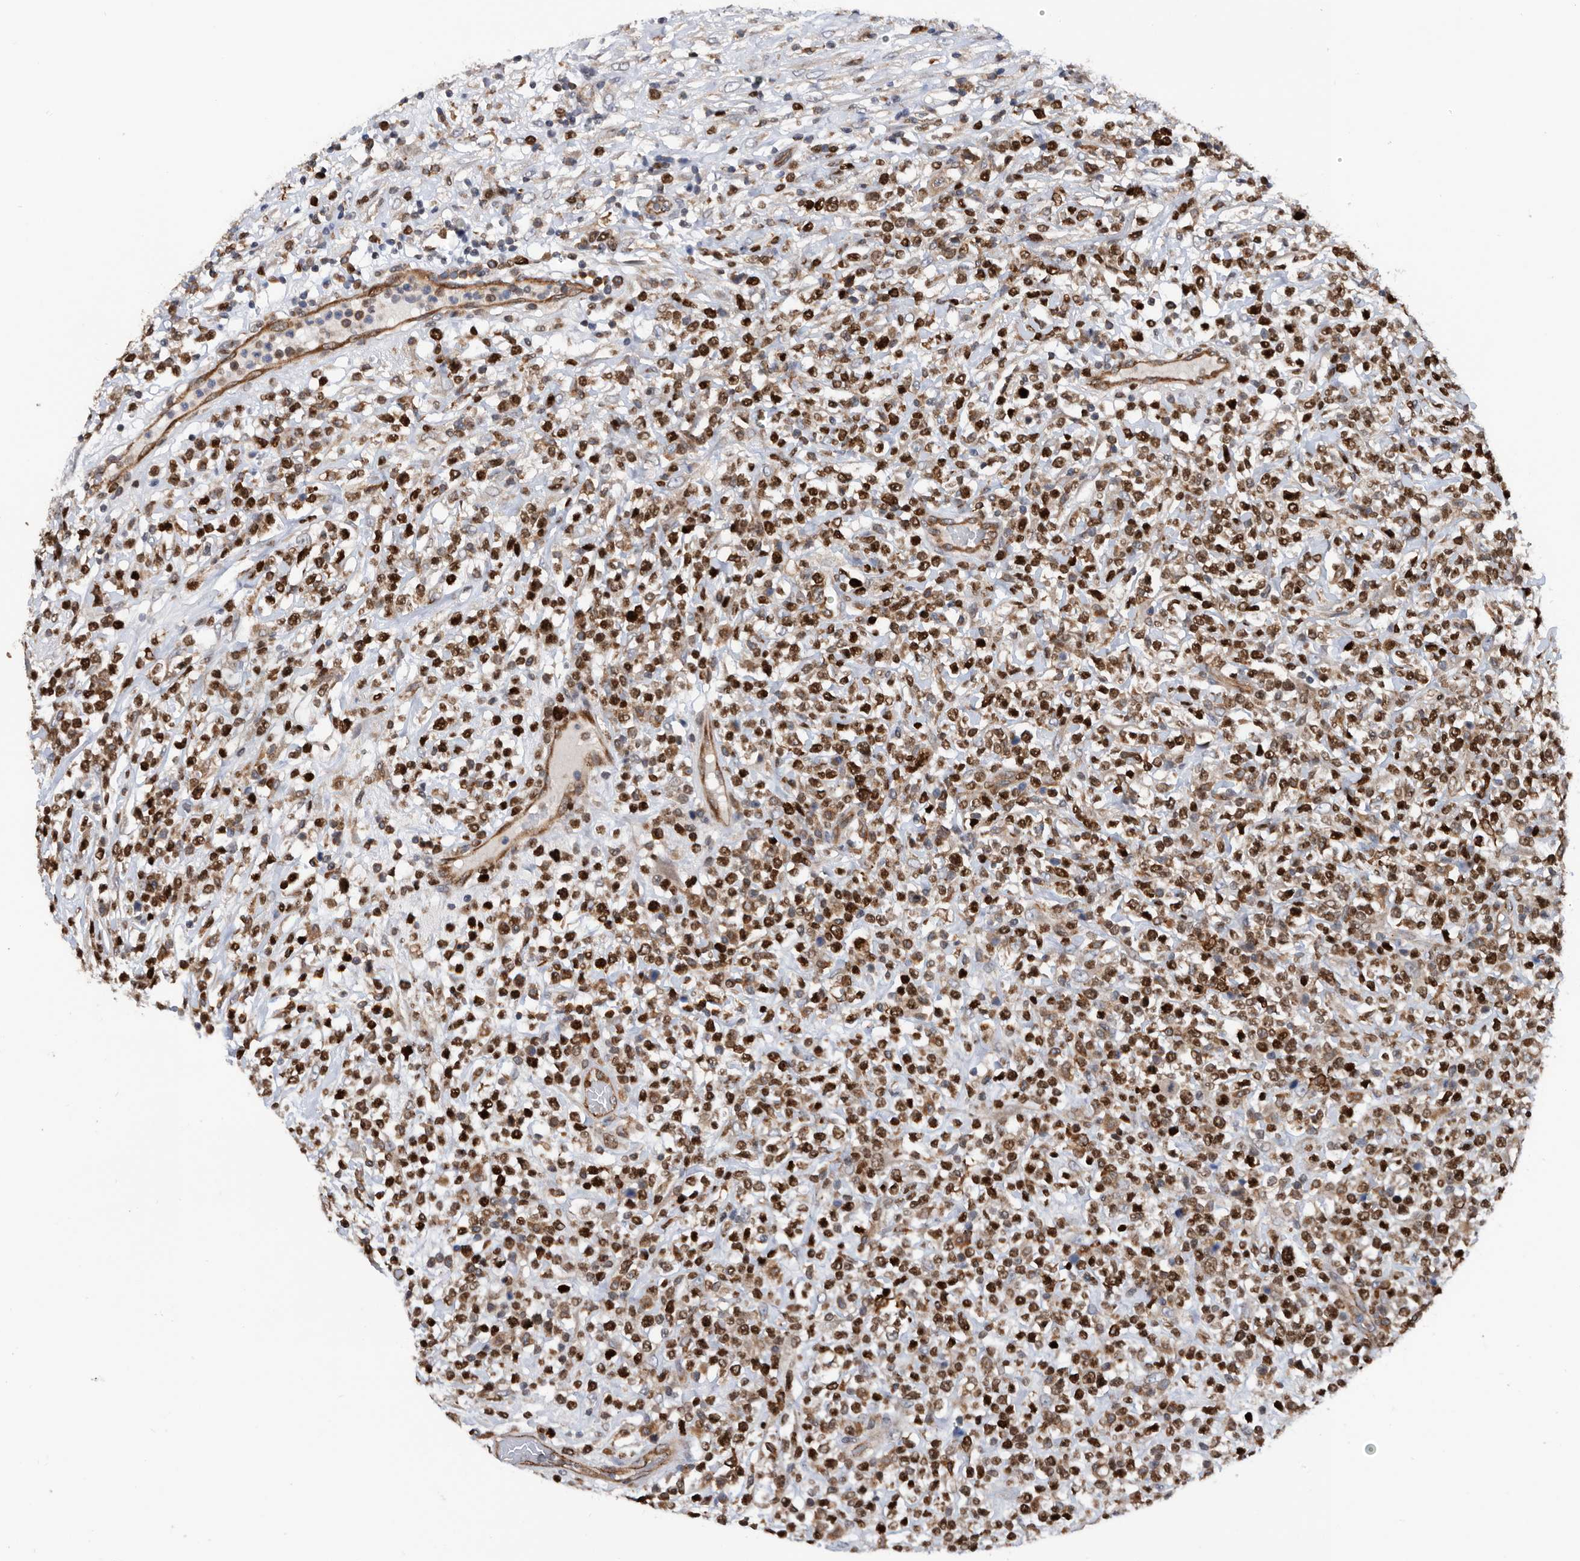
{"staining": {"intensity": "strong", "quantity": ">75%", "location": "nuclear"}, "tissue": "lymphoma", "cell_type": "Tumor cells", "image_type": "cancer", "snomed": [{"axis": "morphology", "description": "Malignant lymphoma, non-Hodgkin's type, High grade"}, {"axis": "topography", "description": "Colon"}], "caption": "The micrograph shows staining of high-grade malignant lymphoma, non-Hodgkin's type, revealing strong nuclear protein expression (brown color) within tumor cells.", "gene": "ATAD2", "patient": {"sex": "female", "age": 53}}